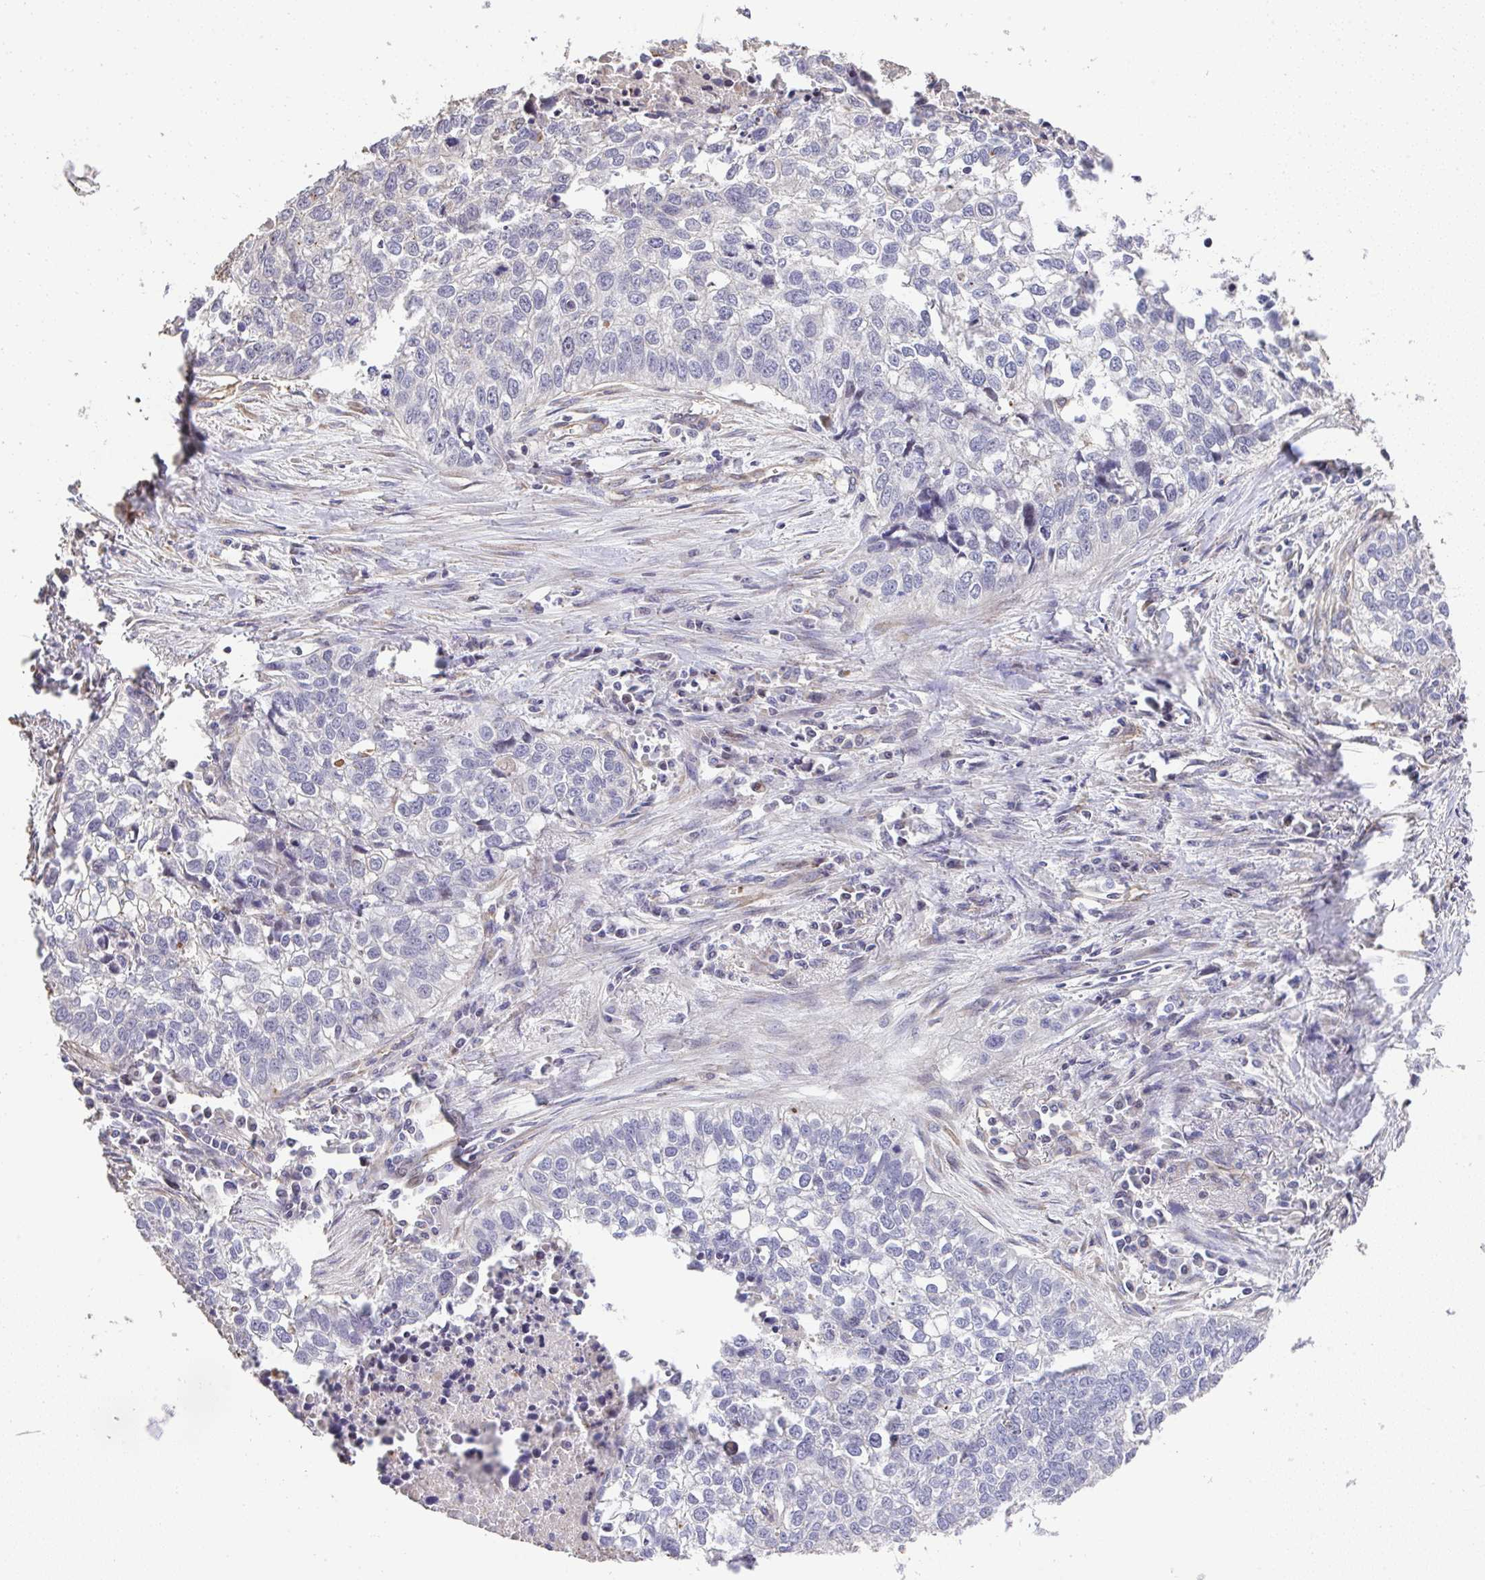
{"staining": {"intensity": "negative", "quantity": "none", "location": "none"}, "tissue": "lung cancer", "cell_type": "Tumor cells", "image_type": "cancer", "snomed": [{"axis": "morphology", "description": "Squamous cell carcinoma, NOS"}, {"axis": "topography", "description": "Lung"}], "caption": "Micrograph shows no protein positivity in tumor cells of squamous cell carcinoma (lung) tissue.", "gene": "RUNDC3B", "patient": {"sex": "male", "age": 74}}